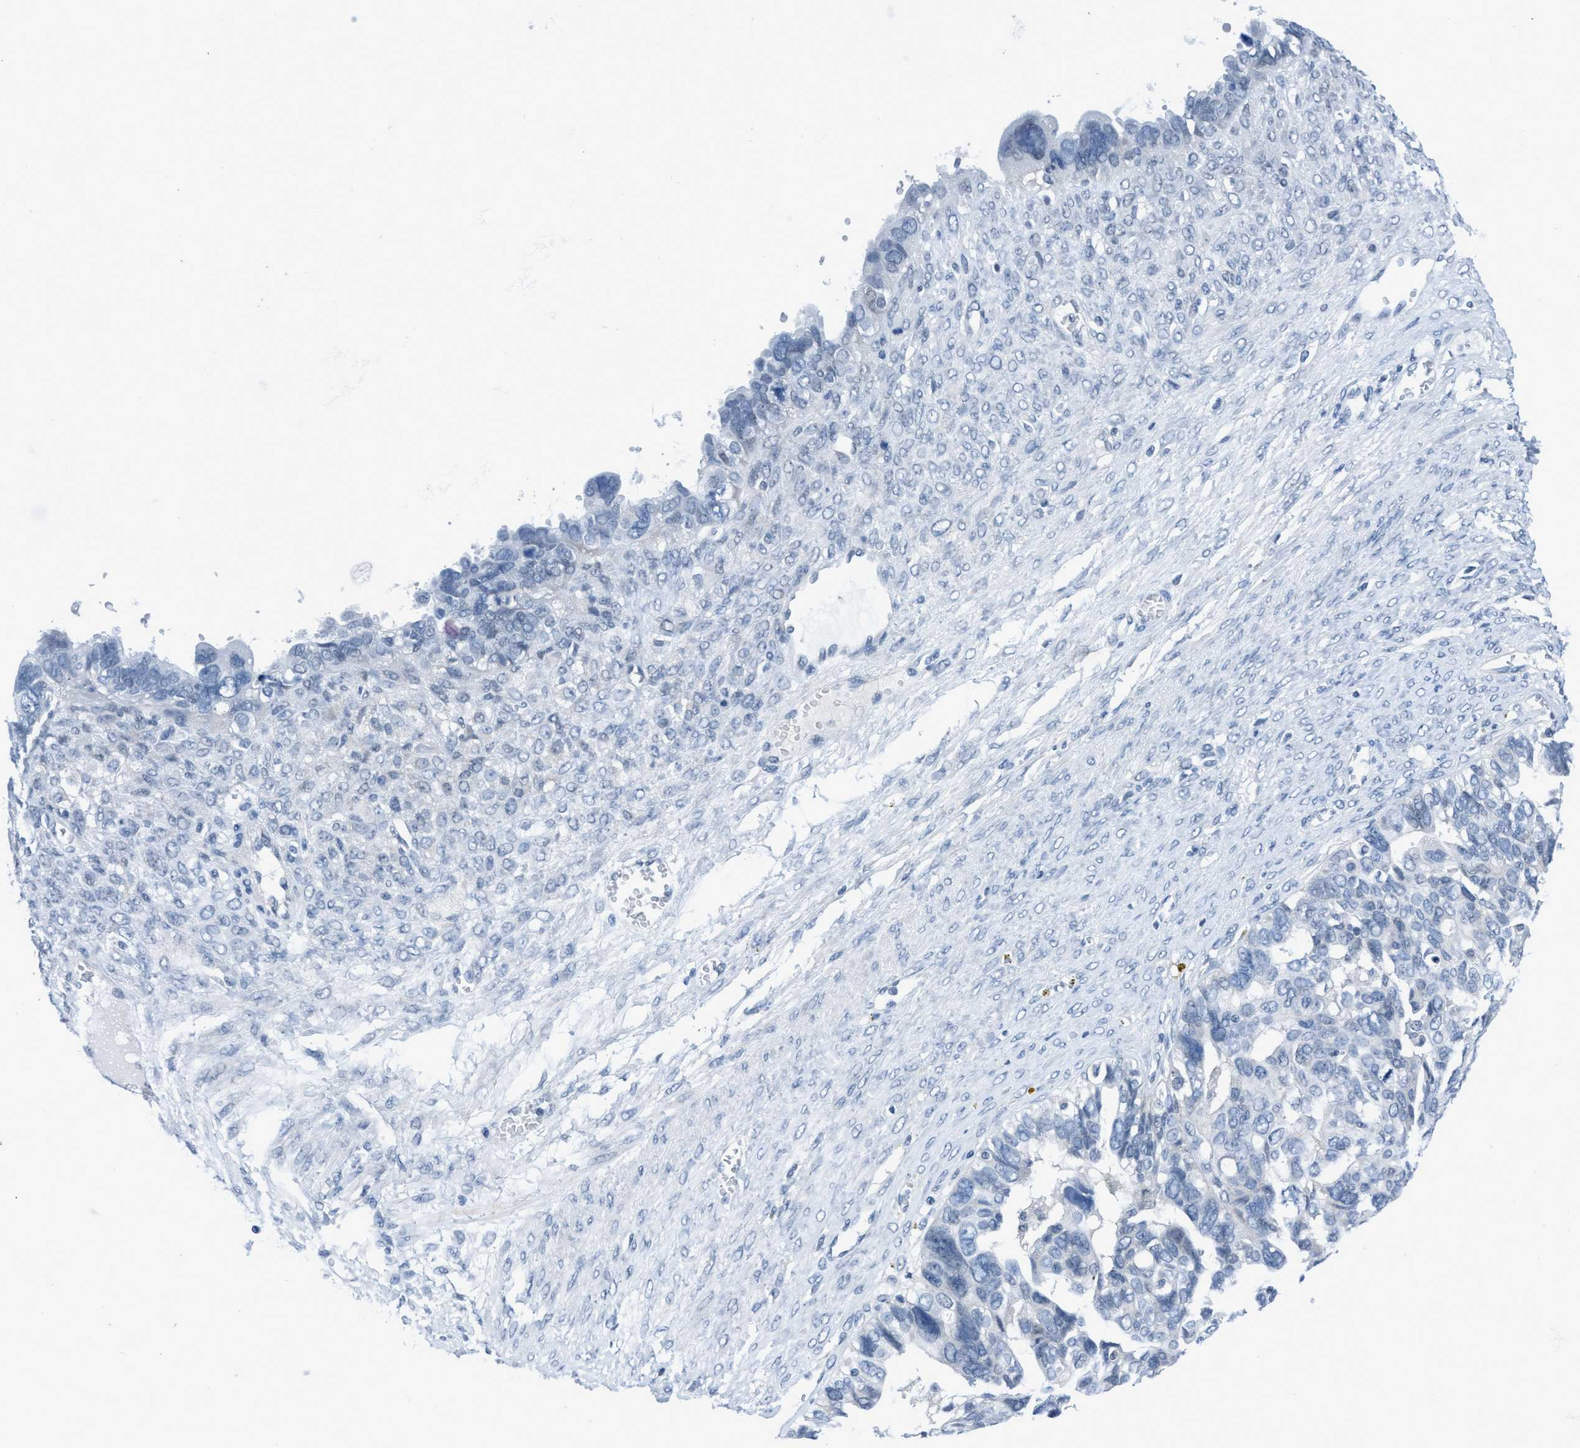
{"staining": {"intensity": "negative", "quantity": "none", "location": "none"}, "tissue": "ovarian cancer", "cell_type": "Tumor cells", "image_type": "cancer", "snomed": [{"axis": "morphology", "description": "Cystadenocarcinoma, serous, NOS"}, {"axis": "topography", "description": "Ovary"}], "caption": "Tumor cells are negative for protein expression in human ovarian serous cystadenocarcinoma. (DAB IHC, high magnification).", "gene": "DNAI1", "patient": {"sex": "female", "age": 79}}